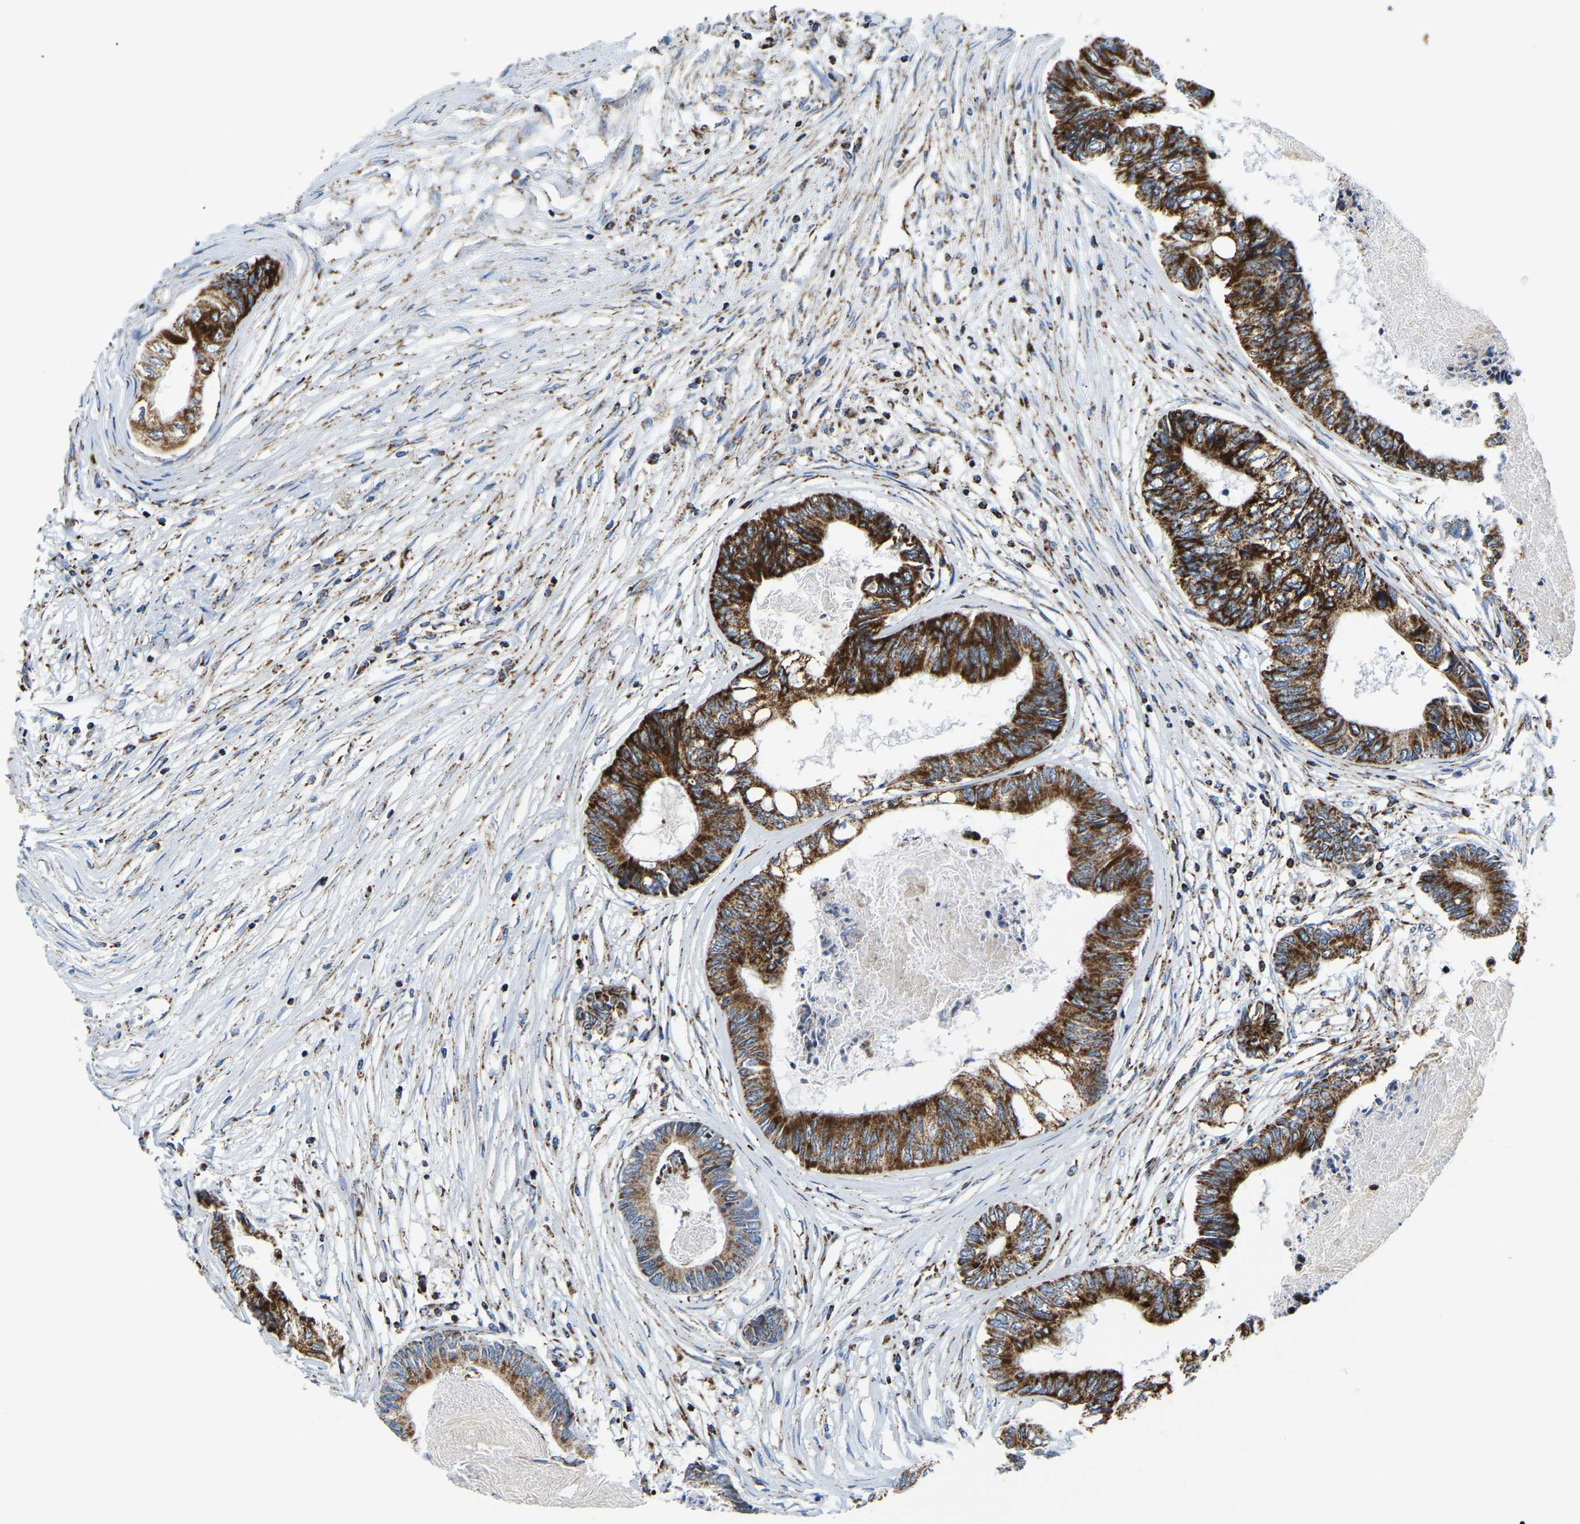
{"staining": {"intensity": "strong", "quantity": ">75%", "location": "cytoplasmic/membranous"}, "tissue": "colorectal cancer", "cell_type": "Tumor cells", "image_type": "cancer", "snomed": [{"axis": "morphology", "description": "Adenocarcinoma, NOS"}, {"axis": "topography", "description": "Rectum"}], "caption": "Protein analysis of colorectal cancer tissue displays strong cytoplasmic/membranous positivity in approximately >75% of tumor cells.", "gene": "SFXN1", "patient": {"sex": "male", "age": 63}}